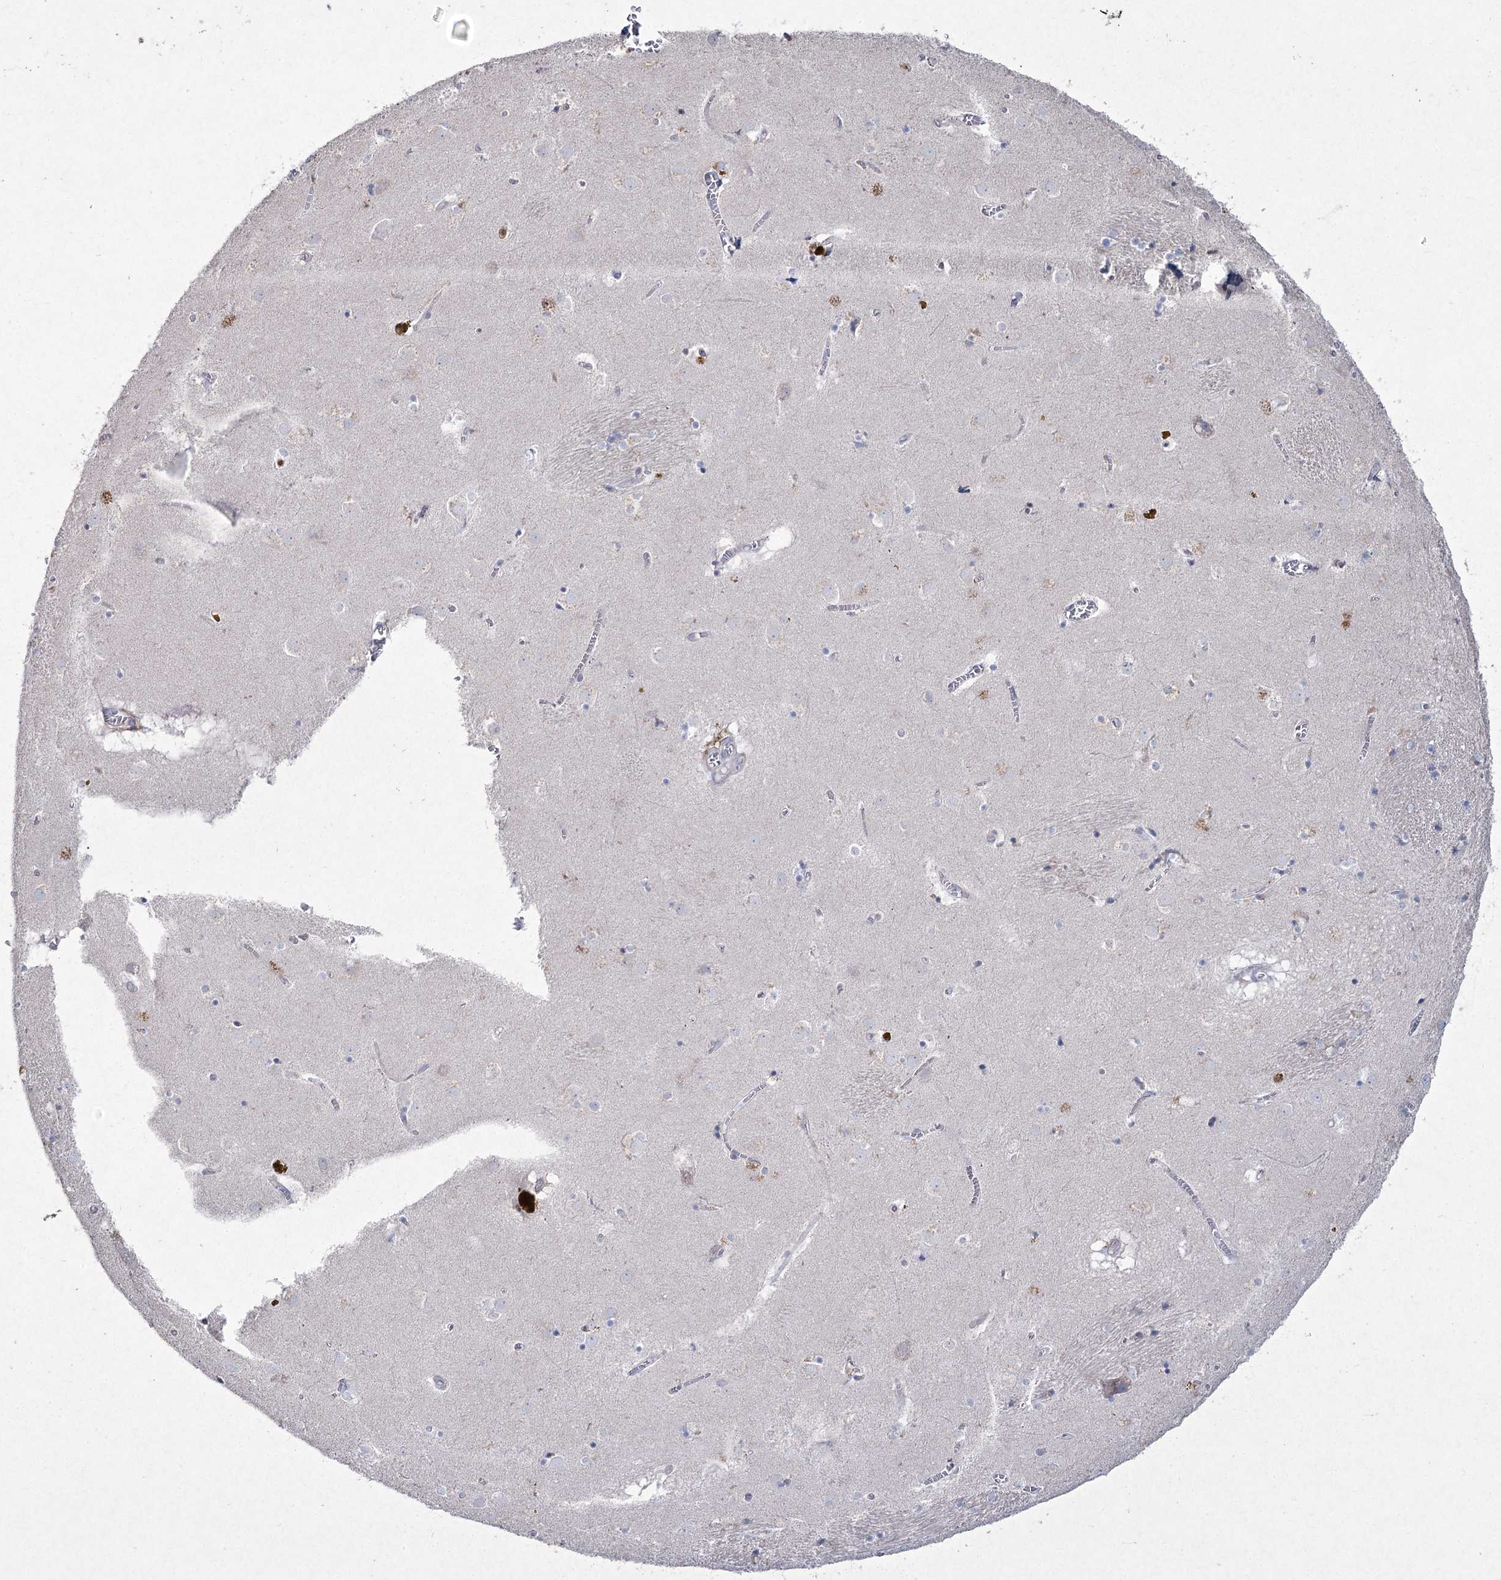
{"staining": {"intensity": "negative", "quantity": "none", "location": "none"}, "tissue": "caudate", "cell_type": "Glial cells", "image_type": "normal", "snomed": [{"axis": "morphology", "description": "Normal tissue, NOS"}, {"axis": "topography", "description": "Lateral ventricle wall"}], "caption": "Immunohistochemistry (IHC) histopathology image of unremarkable caudate: human caudate stained with DAB (3,3'-diaminobenzidine) exhibits no significant protein positivity in glial cells.", "gene": "NIPAL4", "patient": {"sex": "male", "age": 70}}